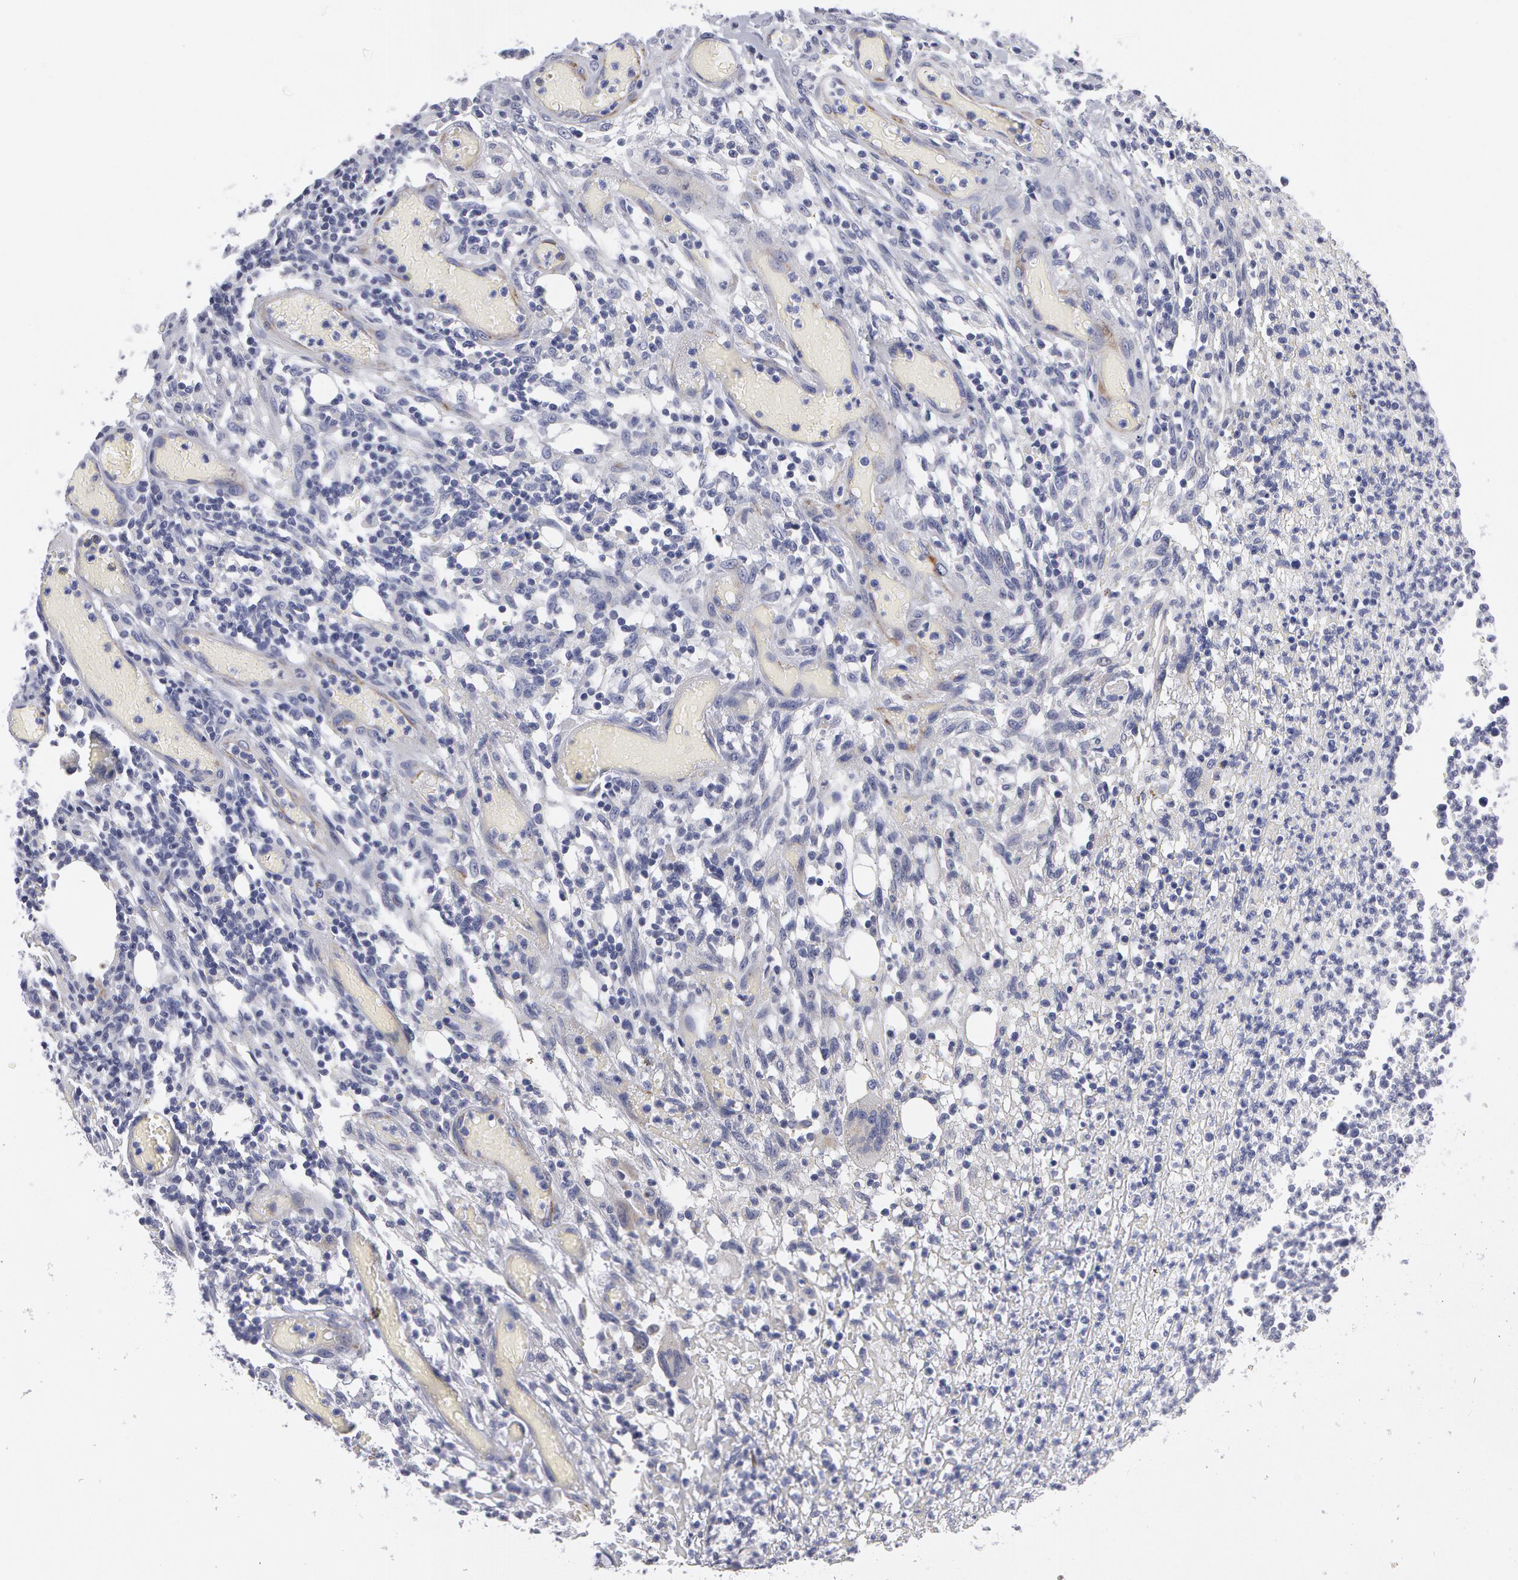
{"staining": {"intensity": "negative", "quantity": "none", "location": "none"}, "tissue": "lymphoma", "cell_type": "Tumor cells", "image_type": "cancer", "snomed": [{"axis": "morphology", "description": "Malignant lymphoma, non-Hodgkin's type, High grade"}, {"axis": "topography", "description": "Colon"}], "caption": "Lymphoma was stained to show a protein in brown. There is no significant expression in tumor cells. The staining is performed using DAB brown chromogen with nuclei counter-stained in using hematoxylin.", "gene": "SMC1B", "patient": {"sex": "male", "age": 82}}